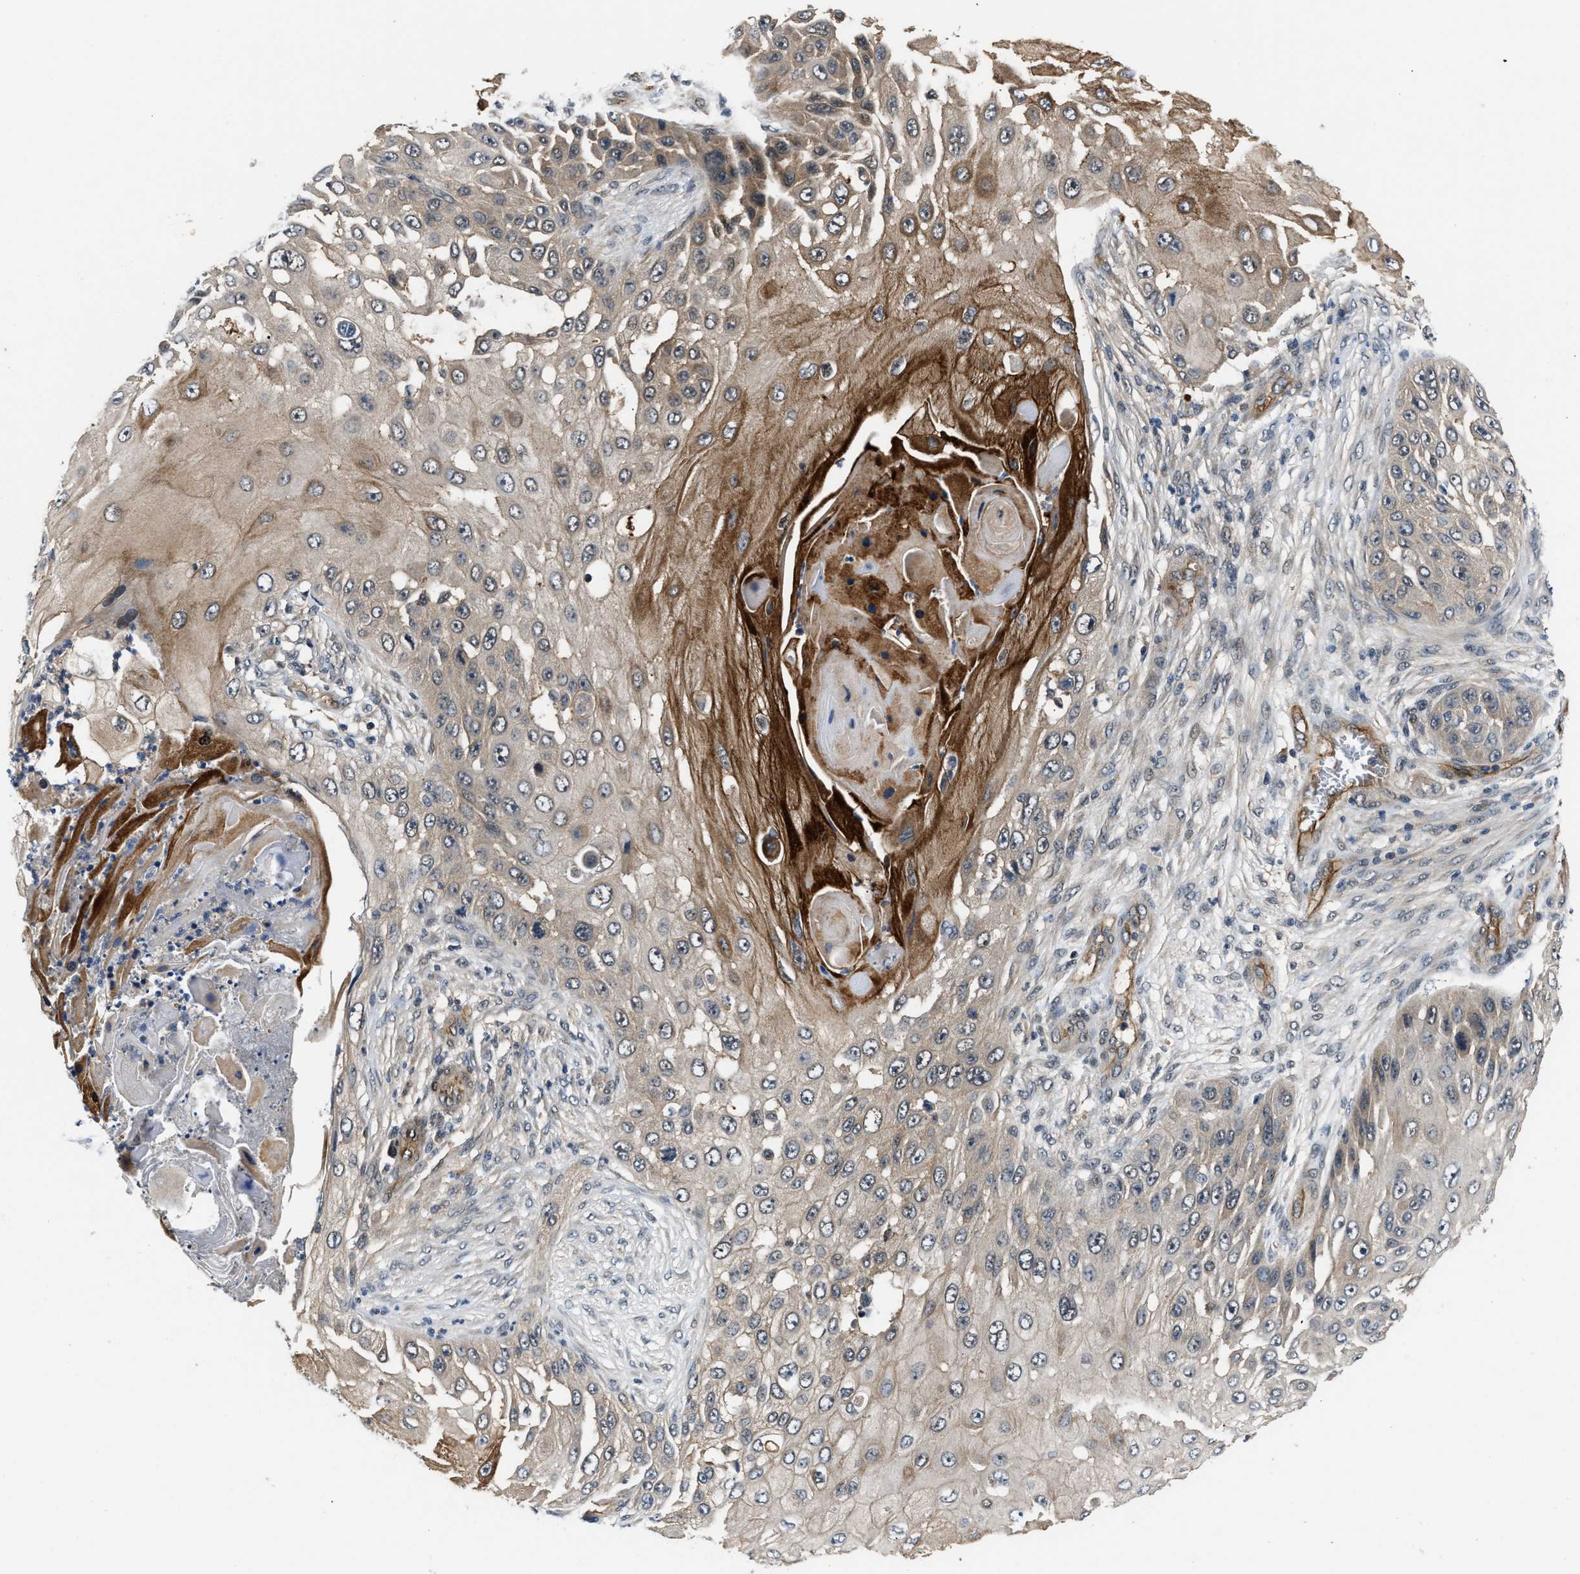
{"staining": {"intensity": "moderate", "quantity": "<25%", "location": "cytoplasmic/membranous"}, "tissue": "skin cancer", "cell_type": "Tumor cells", "image_type": "cancer", "snomed": [{"axis": "morphology", "description": "Squamous cell carcinoma, NOS"}, {"axis": "topography", "description": "Skin"}], "caption": "High-power microscopy captured an immunohistochemistry image of skin squamous cell carcinoma, revealing moderate cytoplasmic/membranous expression in about <25% of tumor cells.", "gene": "COPS2", "patient": {"sex": "female", "age": 44}}